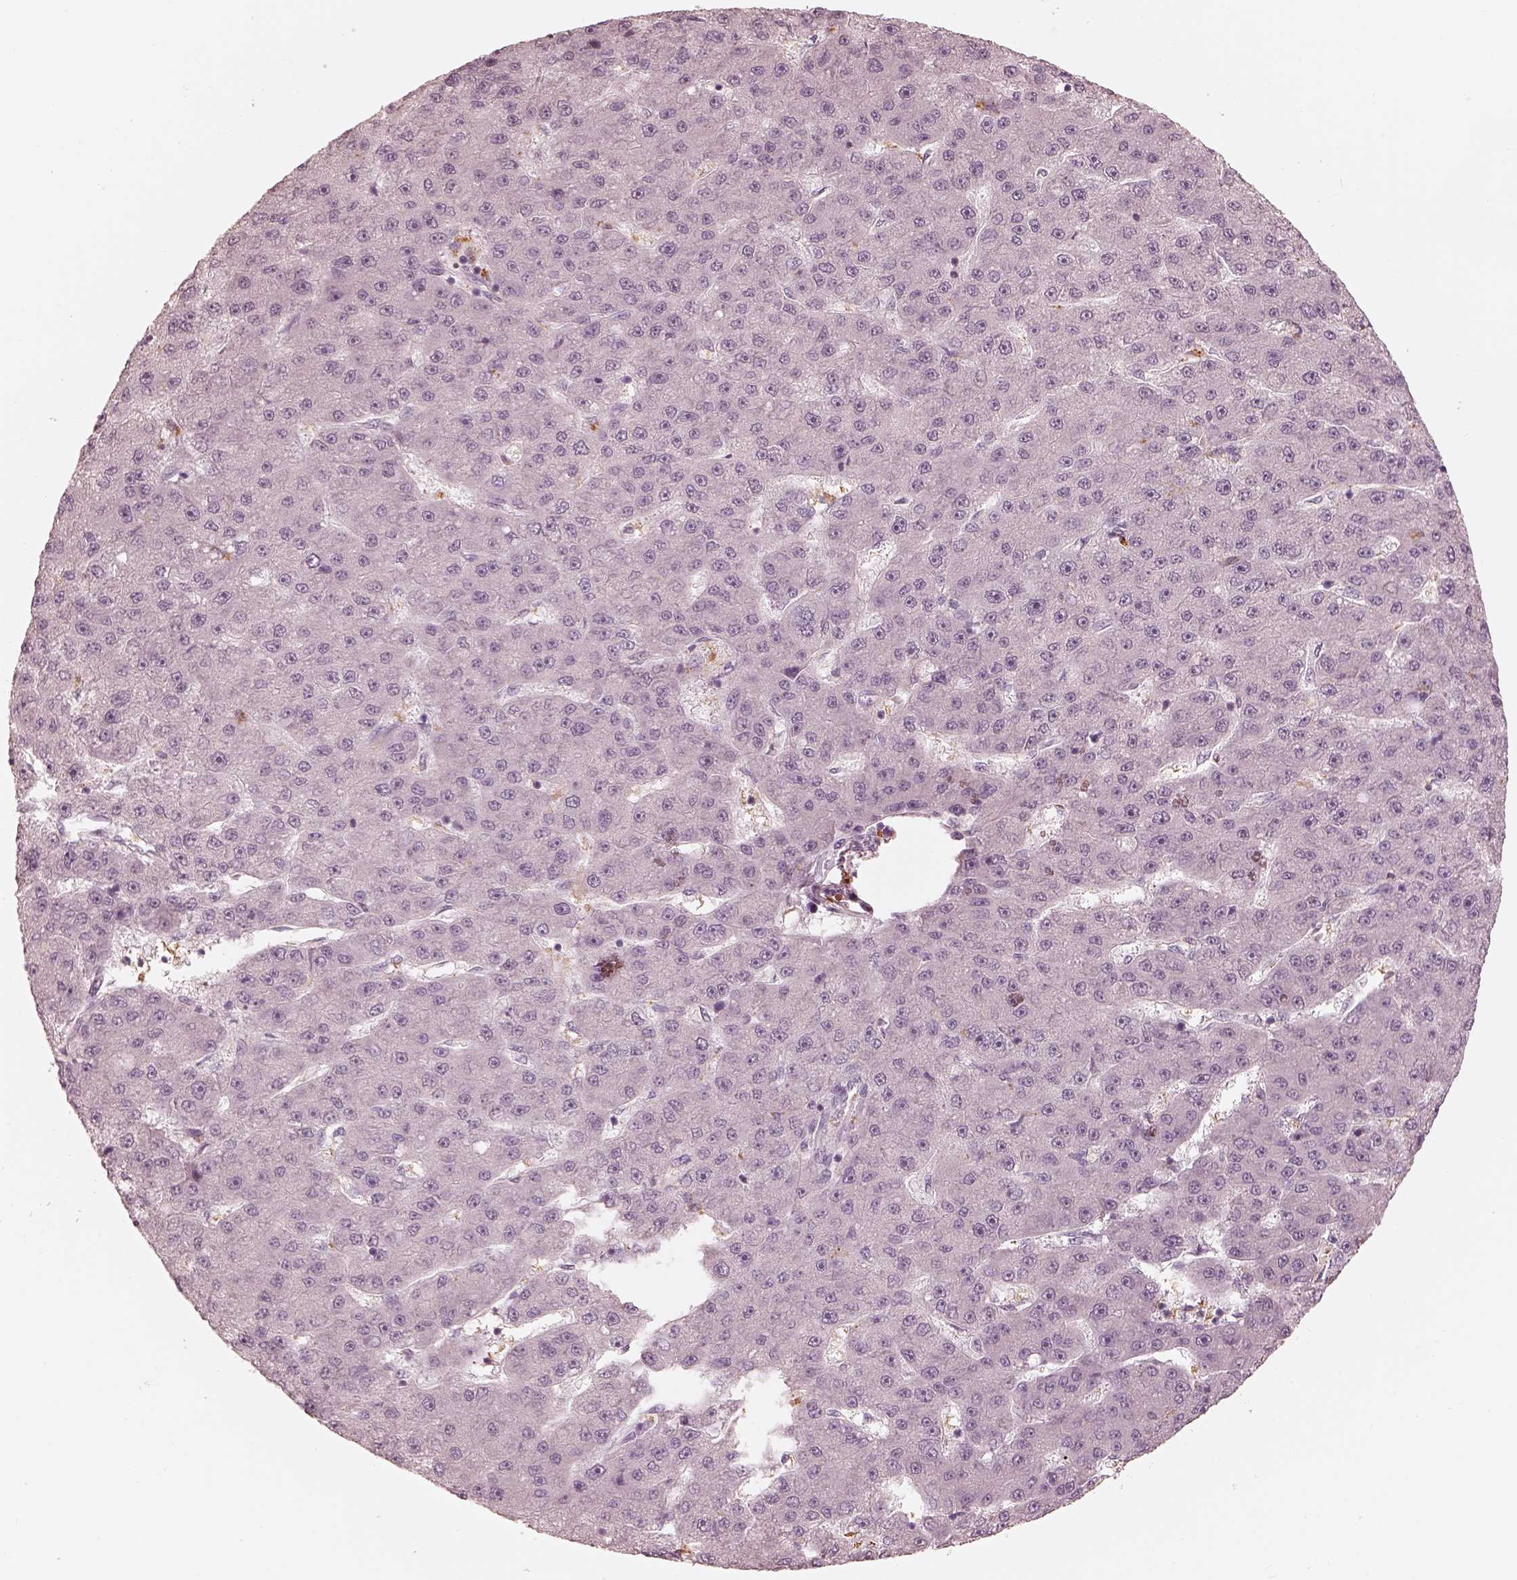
{"staining": {"intensity": "negative", "quantity": "none", "location": "none"}, "tissue": "liver cancer", "cell_type": "Tumor cells", "image_type": "cancer", "snomed": [{"axis": "morphology", "description": "Carcinoma, Hepatocellular, NOS"}, {"axis": "topography", "description": "Liver"}], "caption": "The immunohistochemistry (IHC) micrograph has no significant positivity in tumor cells of hepatocellular carcinoma (liver) tissue. (Immunohistochemistry, brightfield microscopy, high magnification).", "gene": "ANKLE1", "patient": {"sex": "male", "age": 67}}